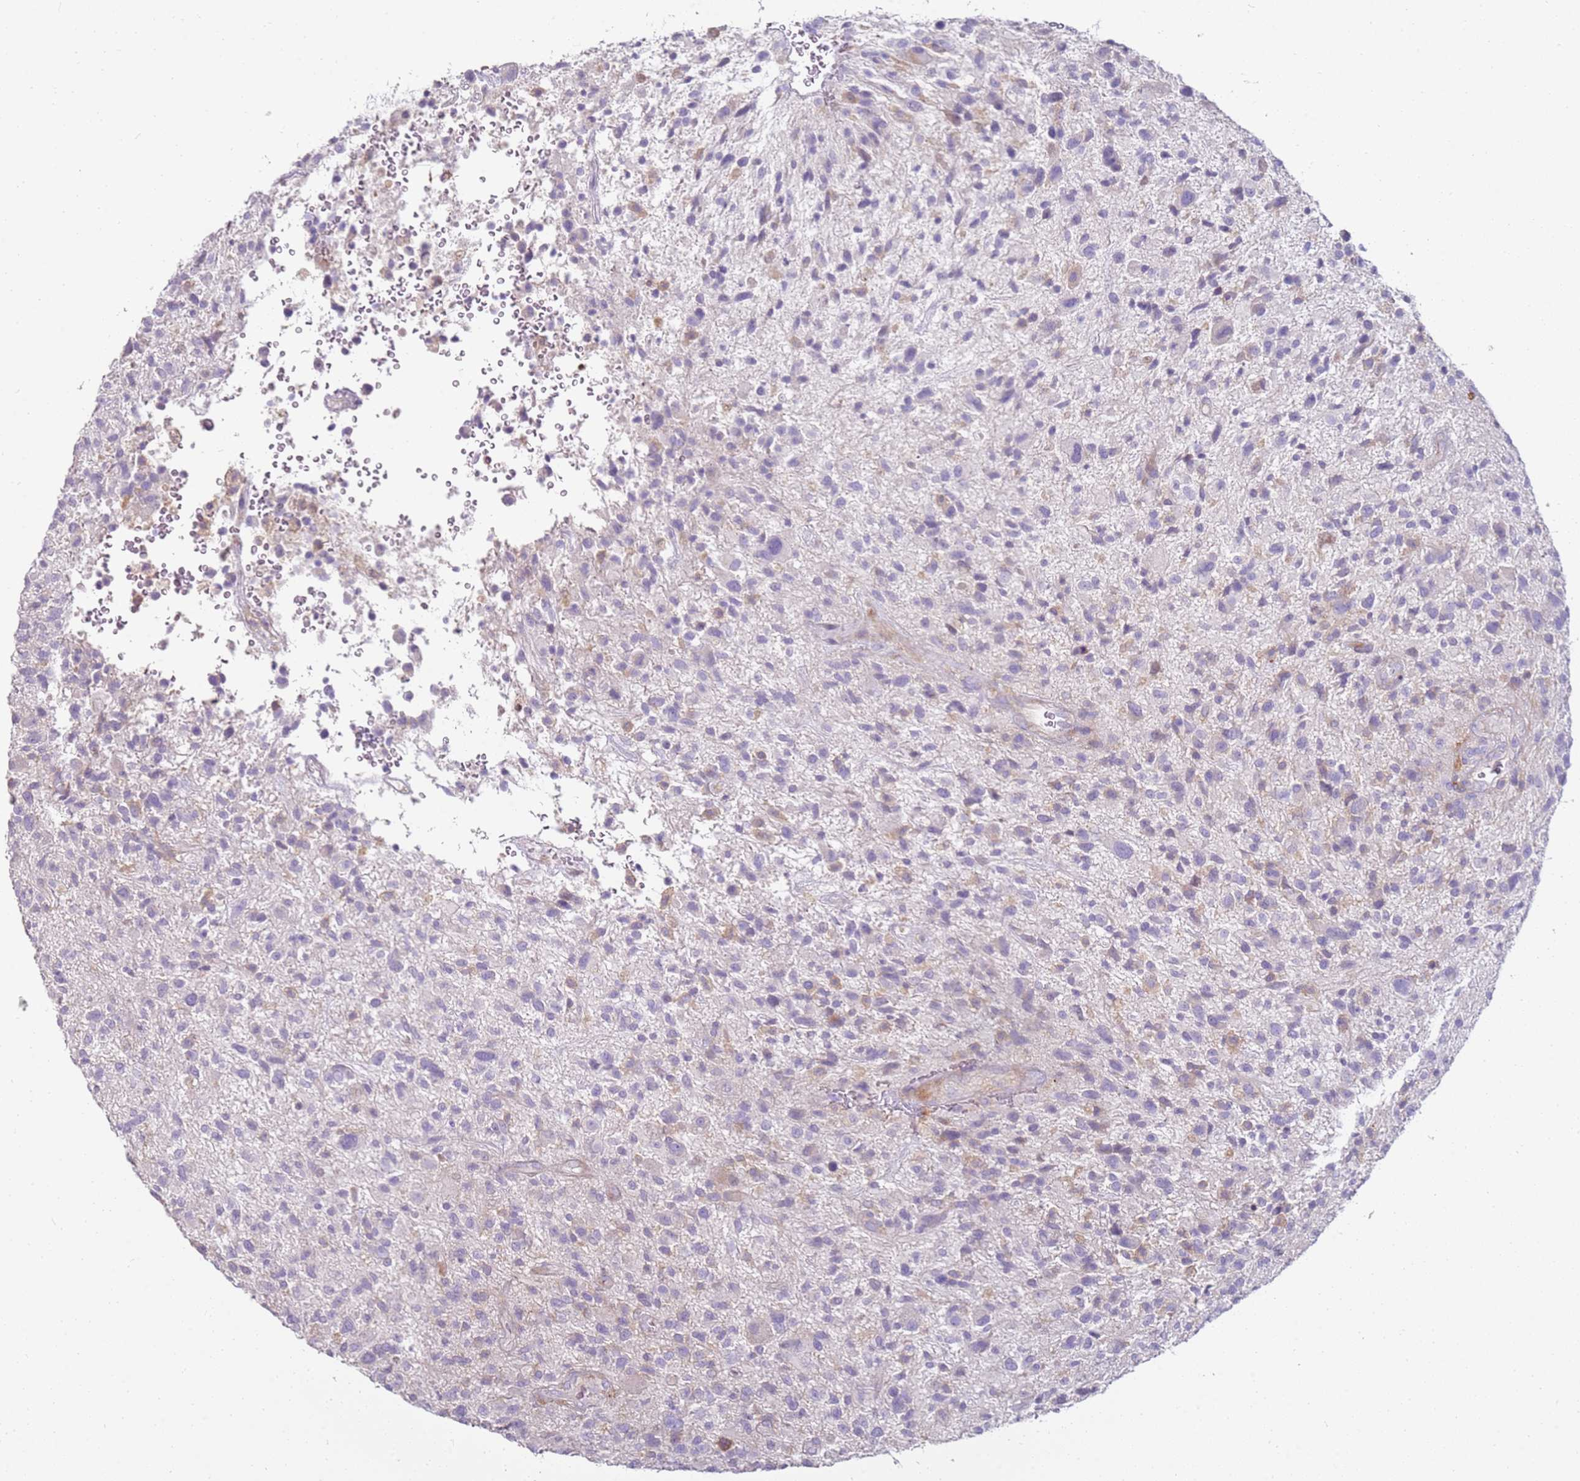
{"staining": {"intensity": "weak", "quantity": "<25%", "location": "cytoplasmic/membranous"}, "tissue": "glioma", "cell_type": "Tumor cells", "image_type": "cancer", "snomed": [{"axis": "morphology", "description": "Glioma, malignant, High grade"}, {"axis": "topography", "description": "Brain"}], "caption": "The micrograph shows no staining of tumor cells in glioma.", "gene": "FPR1", "patient": {"sex": "male", "age": 47}}